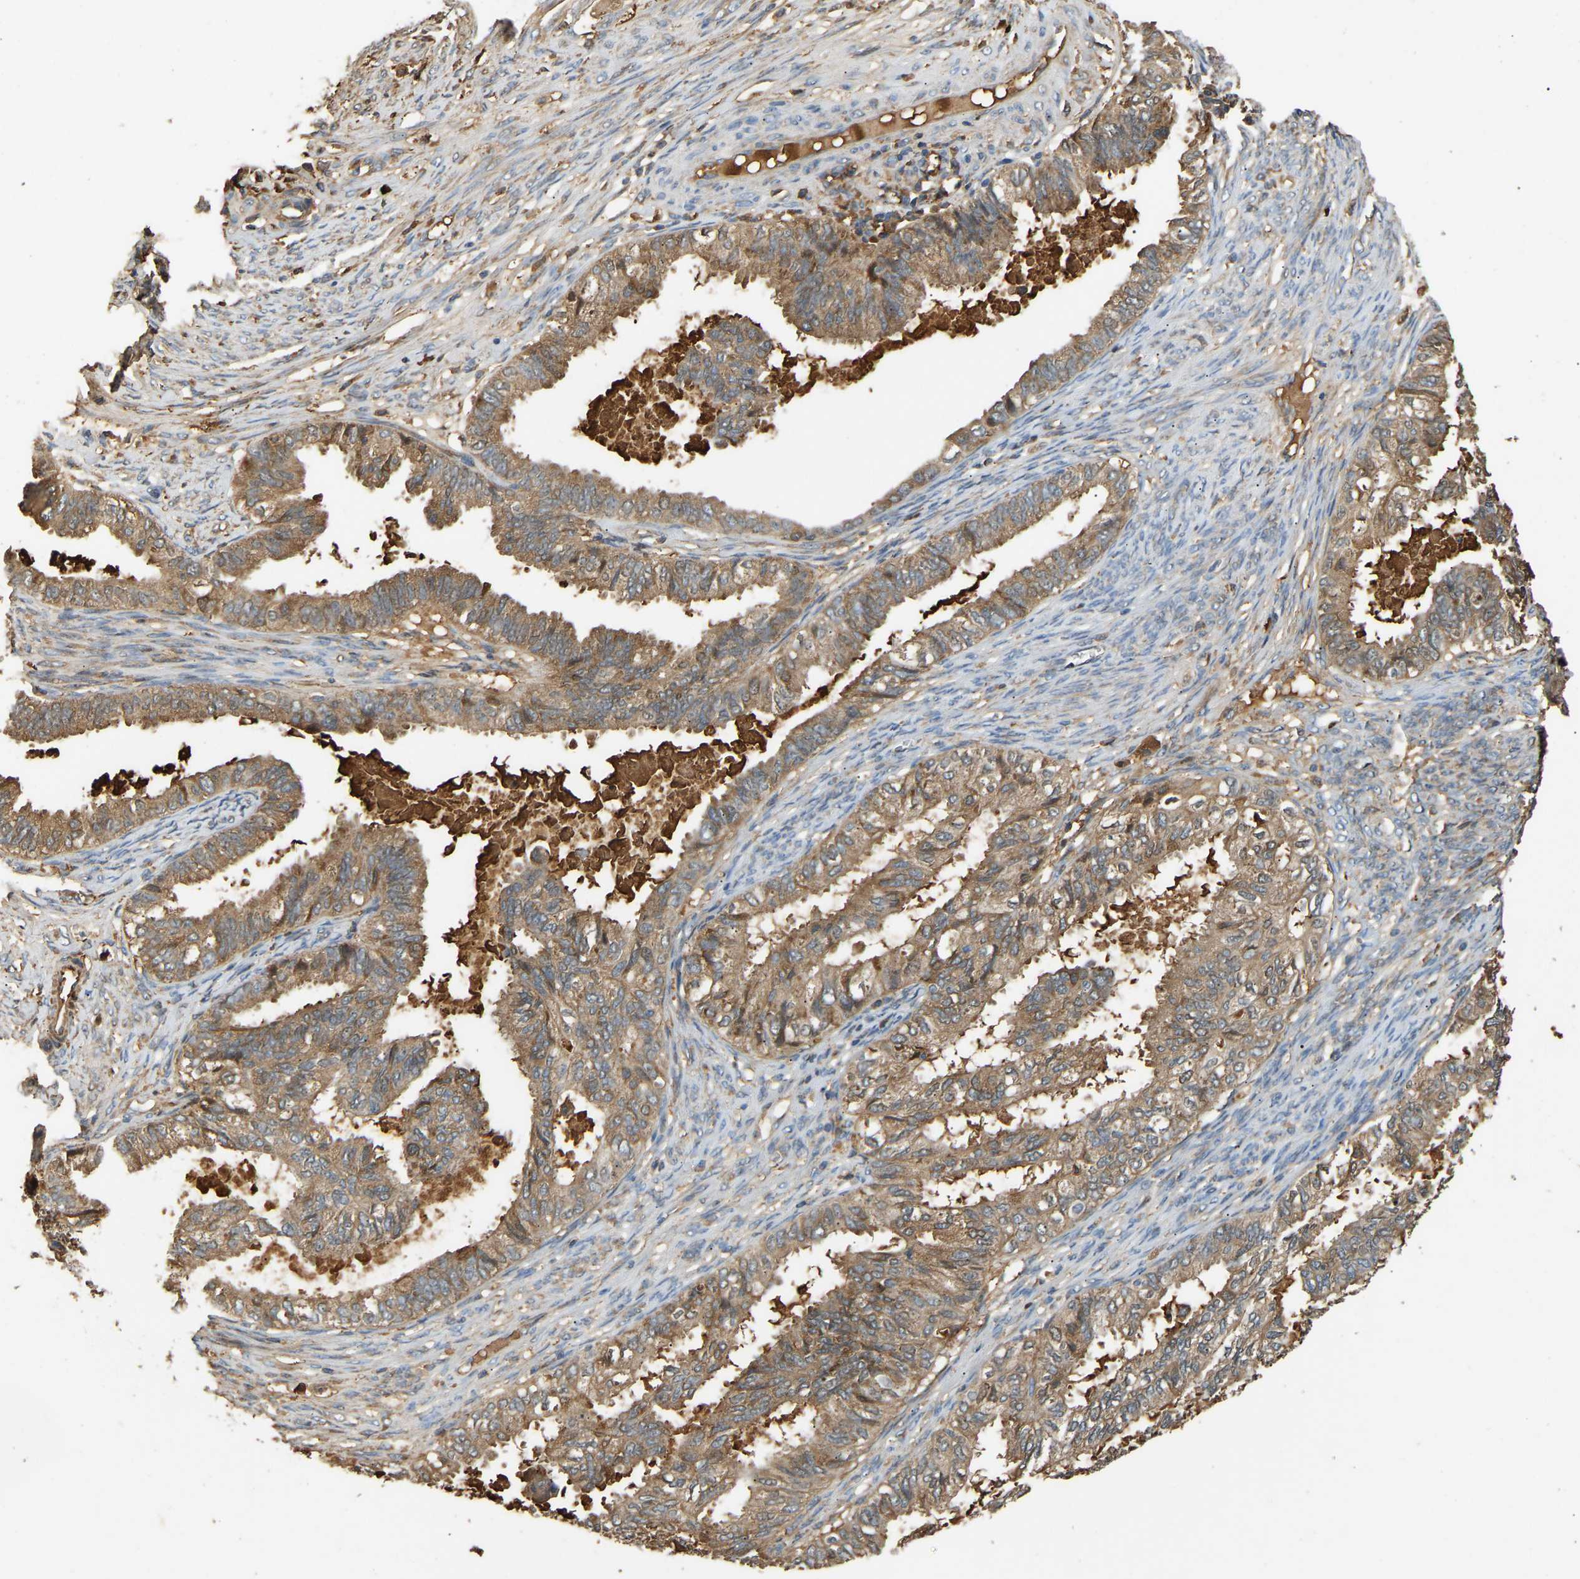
{"staining": {"intensity": "moderate", "quantity": ">75%", "location": "cytoplasmic/membranous"}, "tissue": "cervical cancer", "cell_type": "Tumor cells", "image_type": "cancer", "snomed": [{"axis": "morphology", "description": "Normal tissue, NOS"}, {"axis": "morphology", "description": "Adenocarcinoma, NOS"}, {"axis": "topography", "description": "Cervix"}, {"axis": "topography", "description": "Endometrium"}], "caption": "High-magnification brightfield microscopy of cervical adenocarcinoma stained with DAB (brown) and counterstained with hematoxylin (blue). tumor cells exhibit moderate cytoplasmic/membranous staining is seen in approximately>75% of cells.", "gene": "TMEM268", "patient": {"sex": "female", "age": 86}}